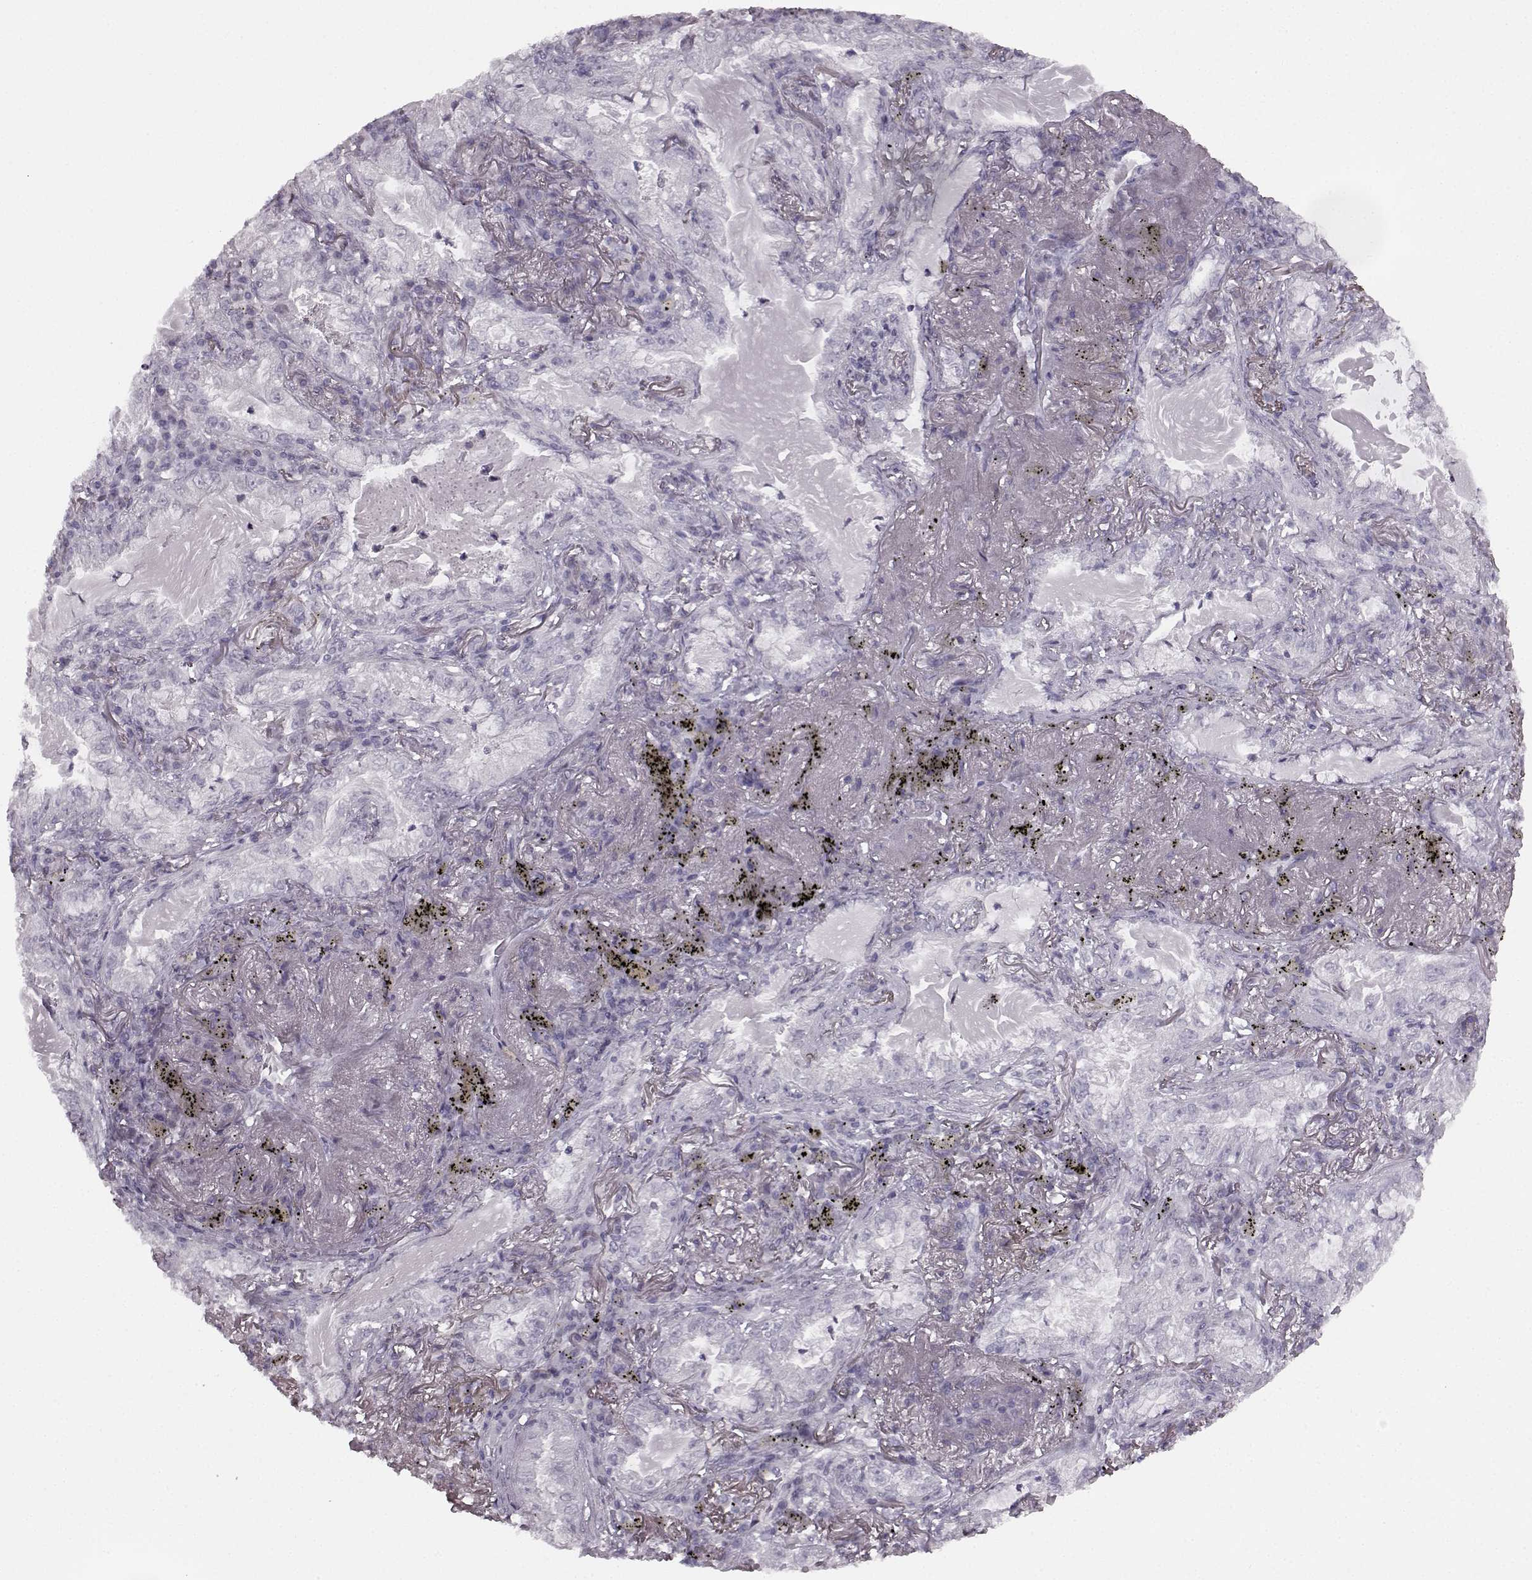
{"staining": {"intensity": "negative", "quantity": "none", "location": "none"}, "tissue": "lung cancer", "cell_type": "Tumor cells", "image_type": "cancer", "snomed": [{"axis": "morphology", "description": "Adenocarcinoma, NOS"}, {"axis": "topography", "description": "Lung"}], "caption": "Immunohistochemistry of lung cancer (adenocarcinoma) displays no staining in tumor cells. The staining is performed using DAB (3,3'-diaminobenzidine) brown chromogen with nuclei counter-stained in using hematoxylin.", "gene": "SEMG2", "patient": {"sex": "female", "age": 73}}